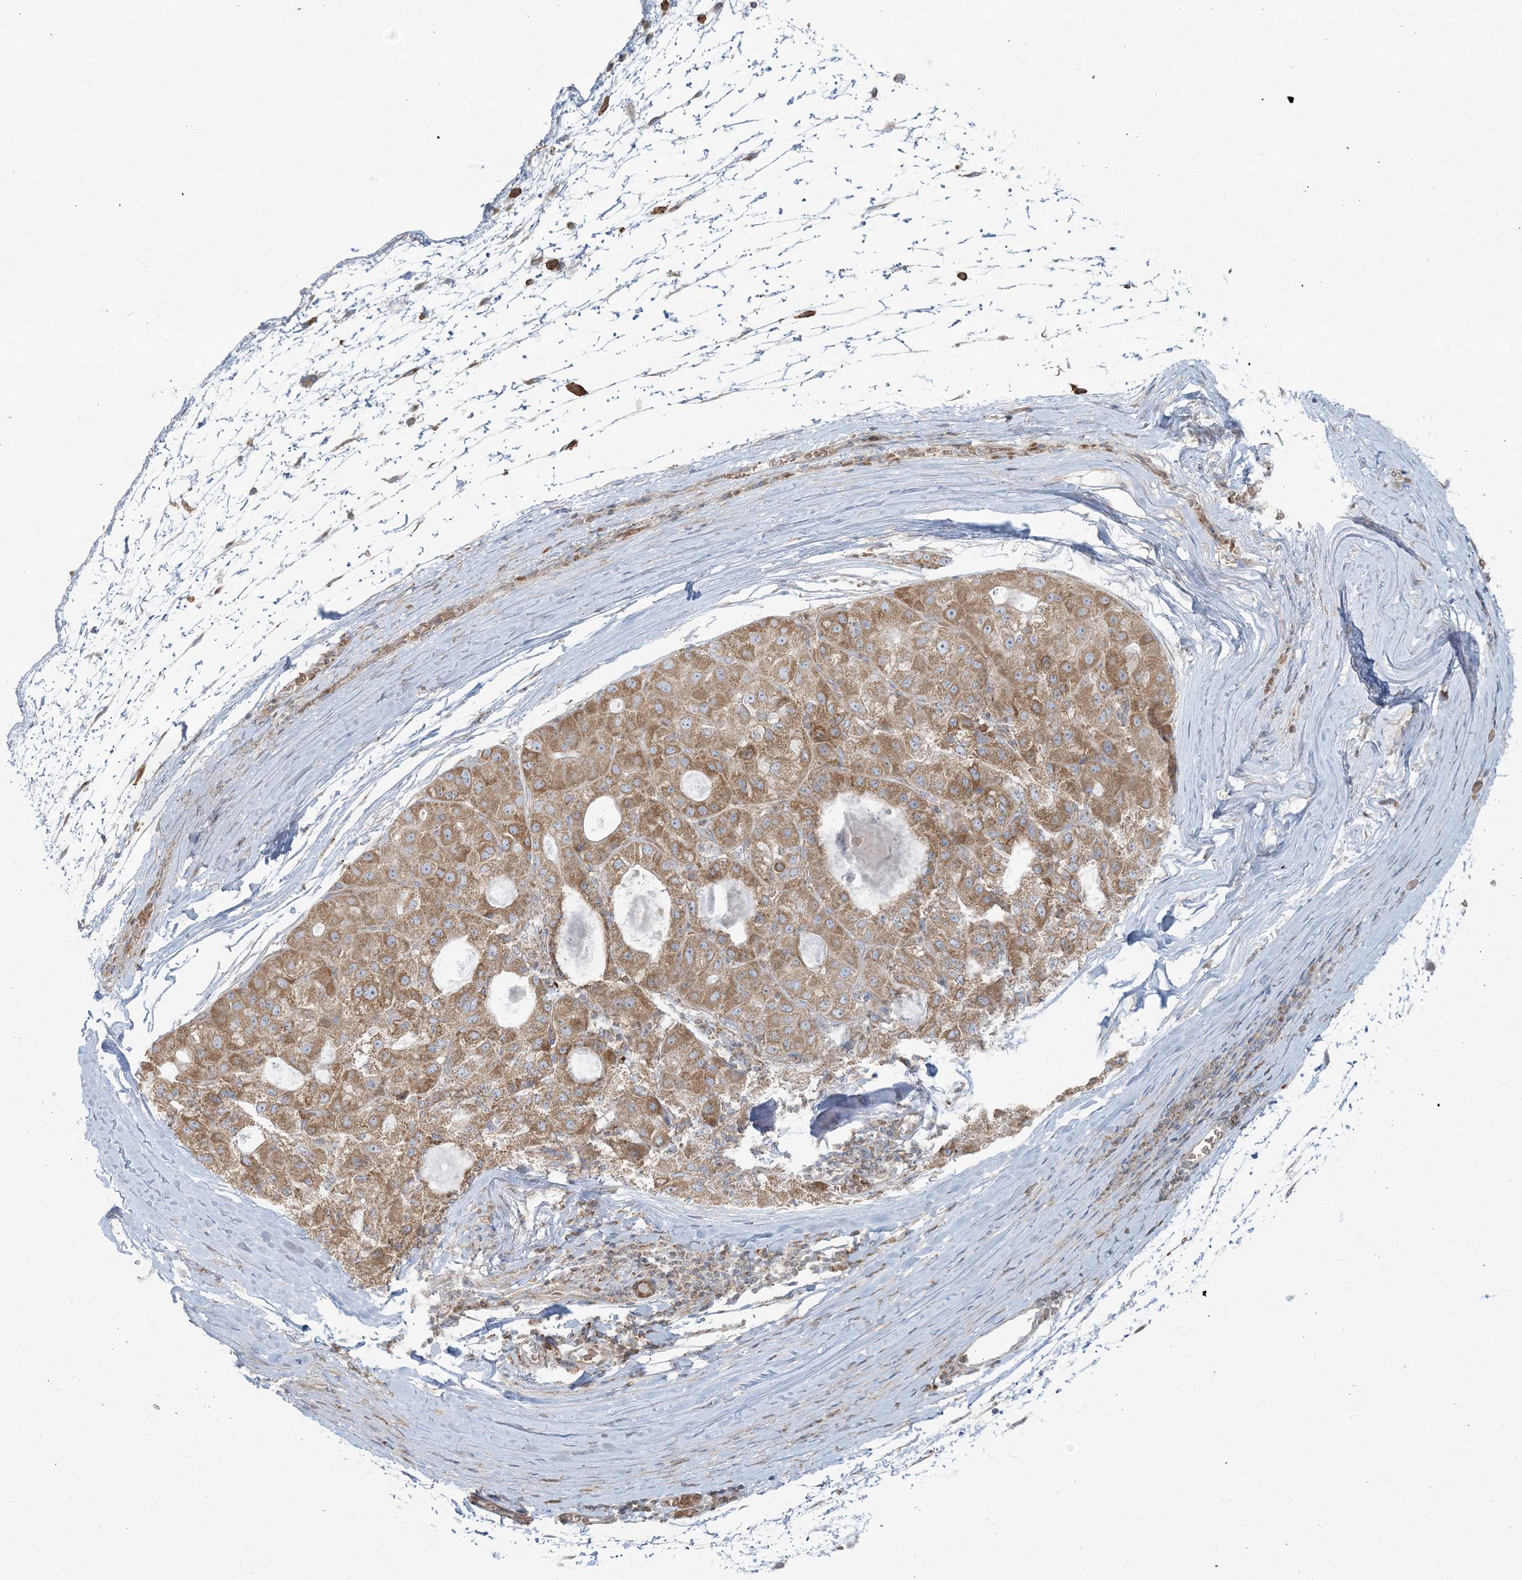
{"staining": {"intensity": "moderate", "quantity": ">75%", "location": "cytoplasmic/membranous"}, "tissue": "liver cancer", "cell_type": "Tumor cells", "image_type": "cancer", "snomed": [{"axis": "morphology", "description": "Carcinoma, Hepatocellular, NOS"}, {"axis": "topography", "description": "Liver"}], "caption": "About >75% of tumor cells in human hepatocellular carcinoma (liver) demonstrate moderate cytoplasmic/membranous protein staining as visualized by brown immunohistochemical staining.", "gene": "PIK3R4", "patient": {"sex": "male", "age": 80}}